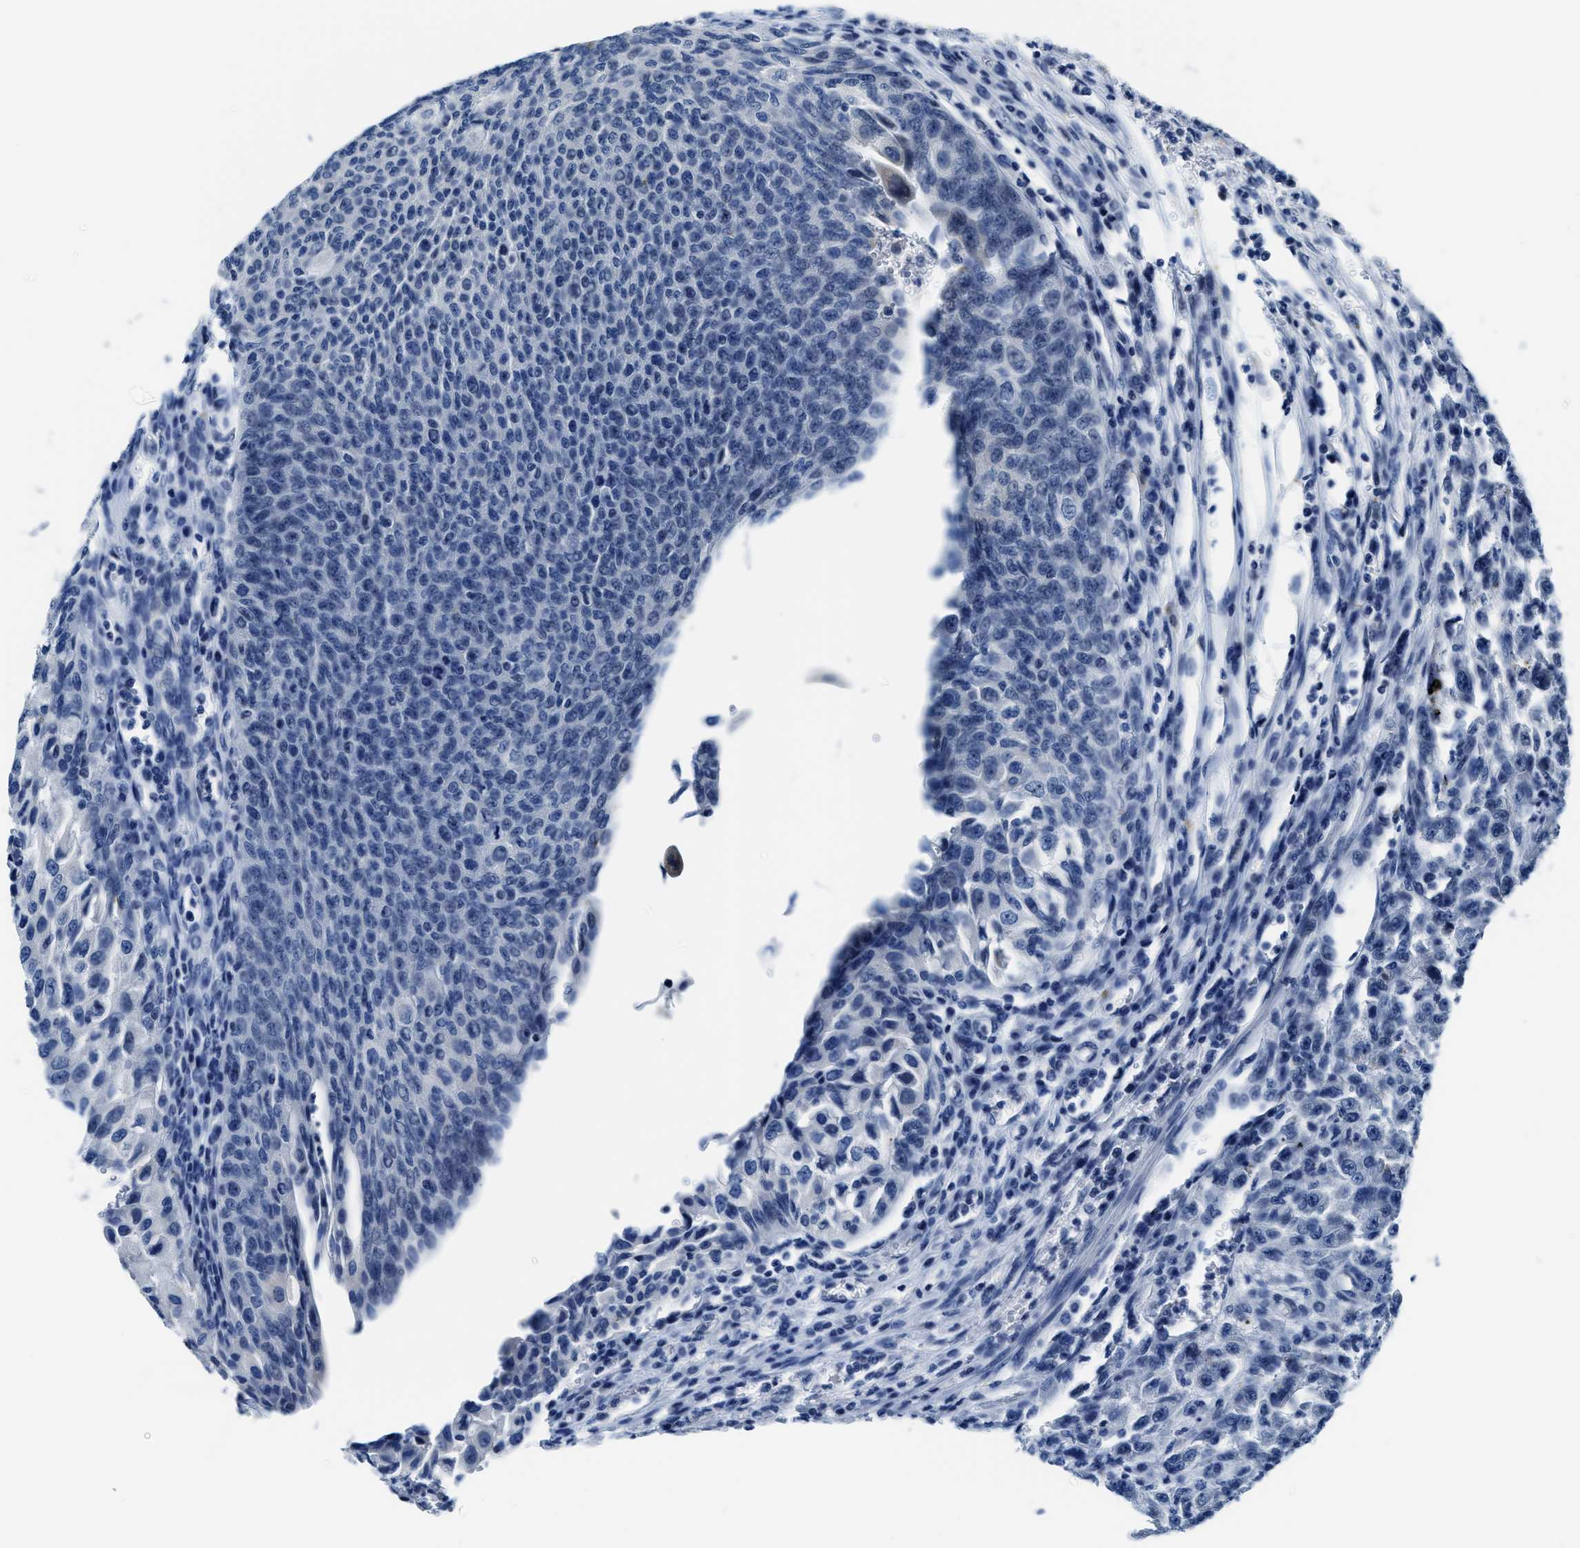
{"staining": {"intensity": "negative", "quantity": "none", "location": "none"}, "tissue": "urothelial cancer", "cell_type": "Tumor cells", "image_type": "cancer", "snomed": [{"axis": "morphology", "description": "Urothelial carcinoma, High grade"}, {"axis": "topography", "description": "Urinary bladder"}], "caption": "Urothelial carcinoma (high-grade) stained for a protein using immunohistochemistry reveals no staining tumor cells.", "gene": "ASZ1", "patient": {"sex": "male", "age": 46}}